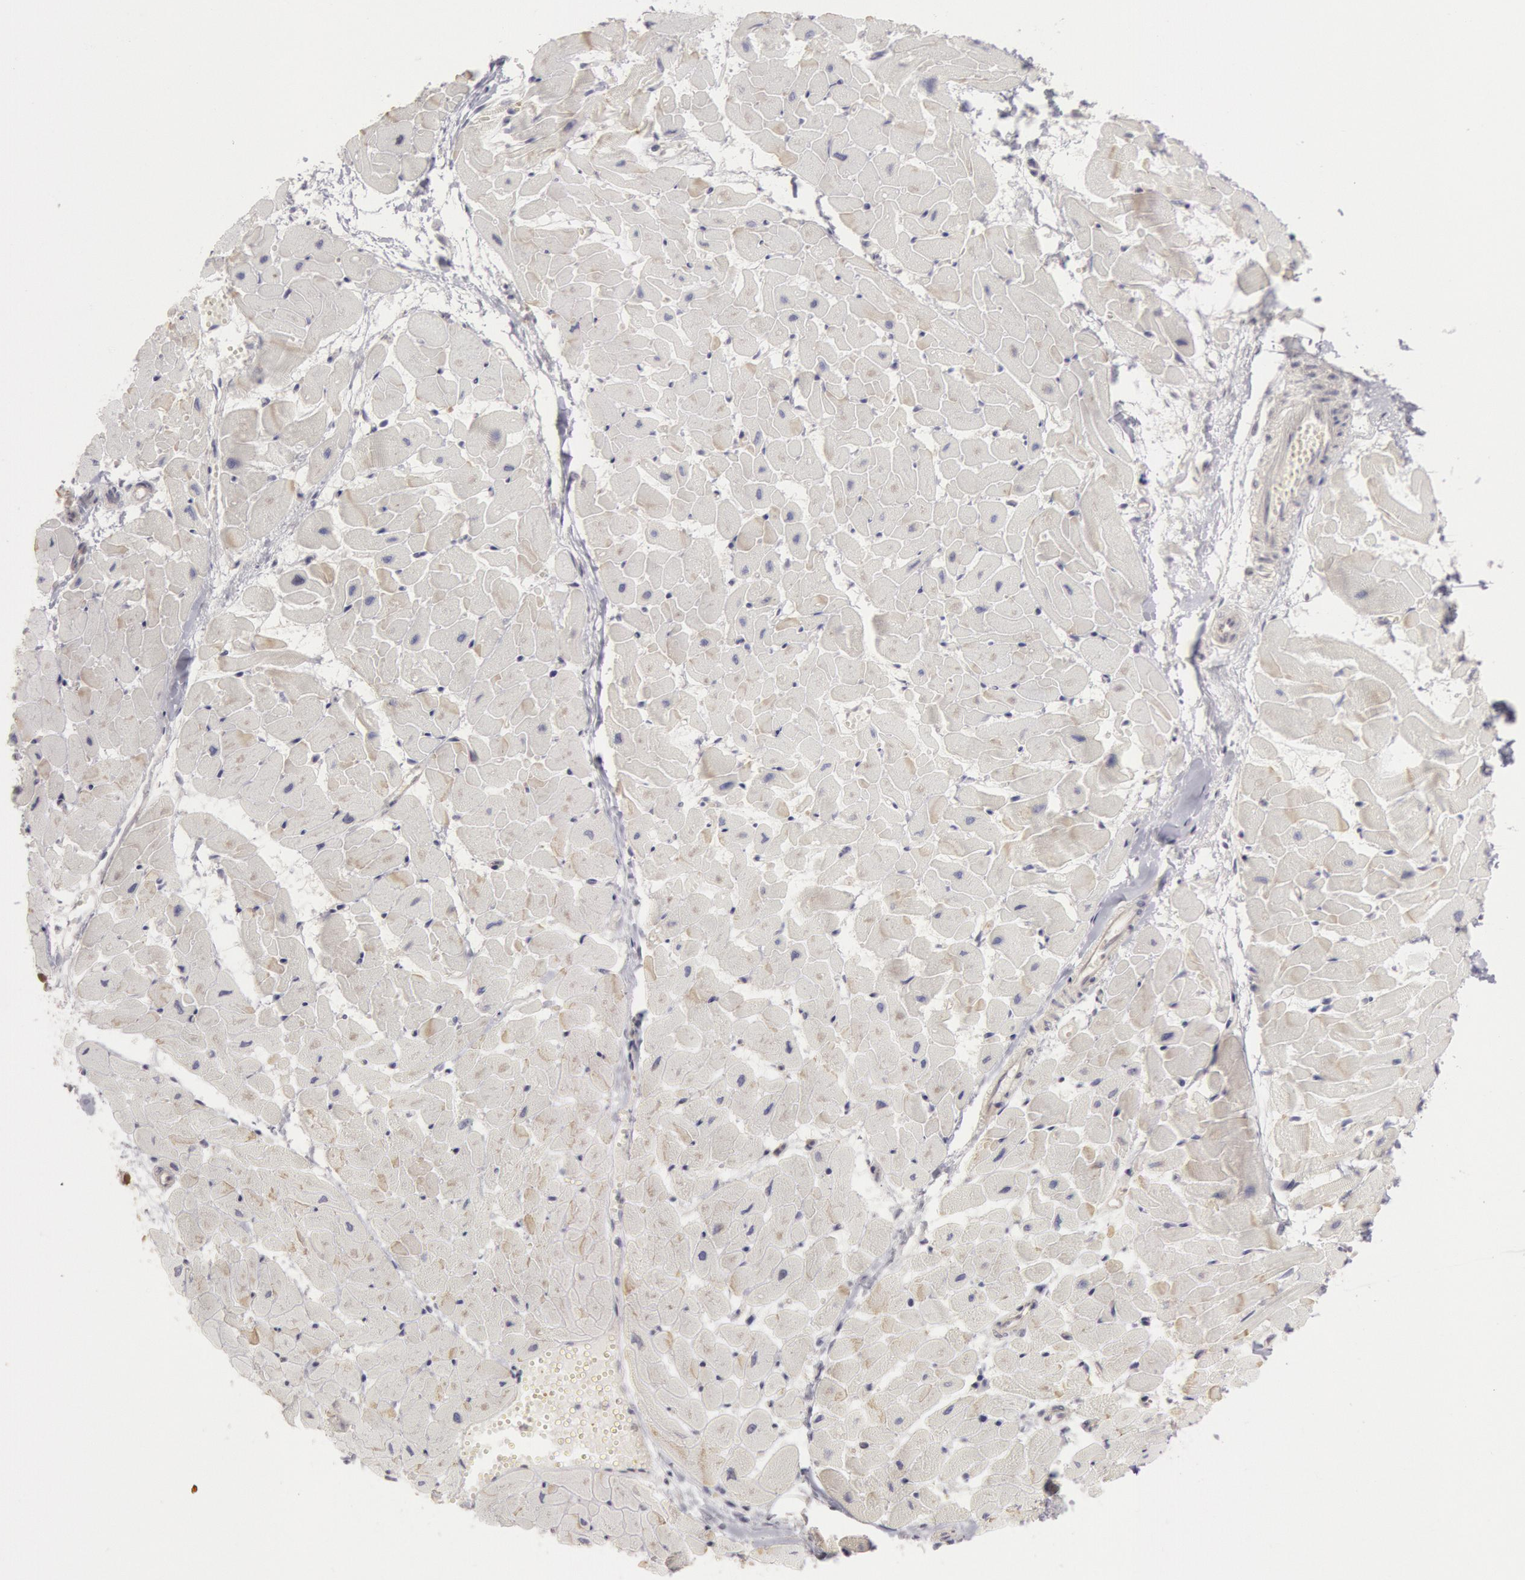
{"staining": {"intensity": "negative", "quantity": "none", "location": "none"}, "tissue": "heart muscle", "cell_type": "Cardiomyocytes", "image_type": "normal", "snomed": [{"axis": "morphology", "description": "Normal tissue, NOS"}, {"axis": "topography", "description": "Heart"}], "caption": "Human heart muscle stained for a protein using IHC demonstrates no expression in cardiomyocytes.", "gene": "RIMBP3B", "patient": {"sex": "female", "age": 19}}